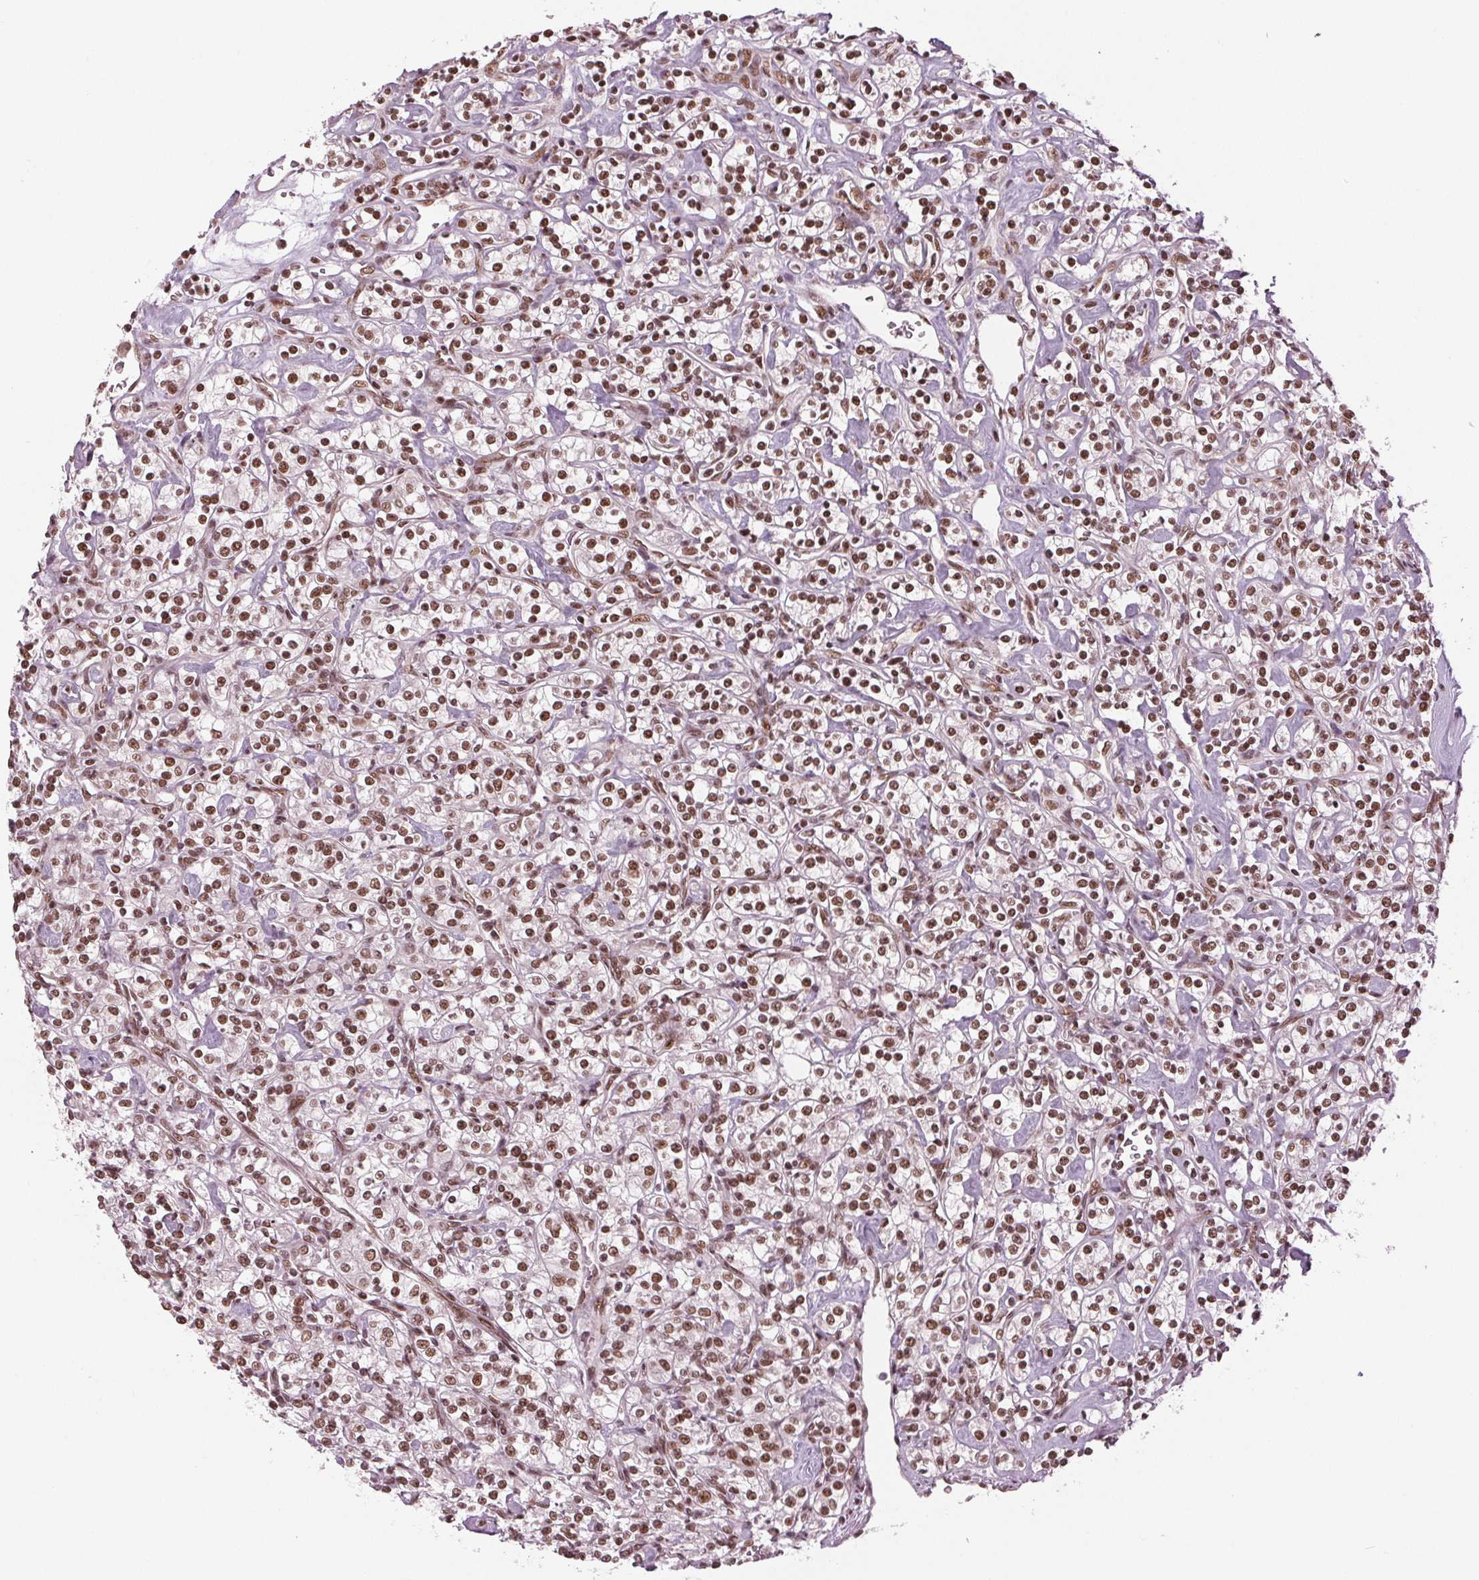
{"staining": {"intensity": "moderate", "quantity": ">75%", "location": "nuclear"}, "tissue": "renal cancer", "cell_type": "Tumor cells", "image_type": "cancer", "snomed": [{"axis": "morphology", "description": "Adenocarcinoma, NOS"}, {"axis": "topography", "description": "Kidney"}], "caption": "Human renal adenocarcinoma stained for a protein (brown) demonstrates moderate nuclear positive staining in about >75% of tumor cells.", "gene": "LSM2", "patient": {"sex": "male", "age": 77}}